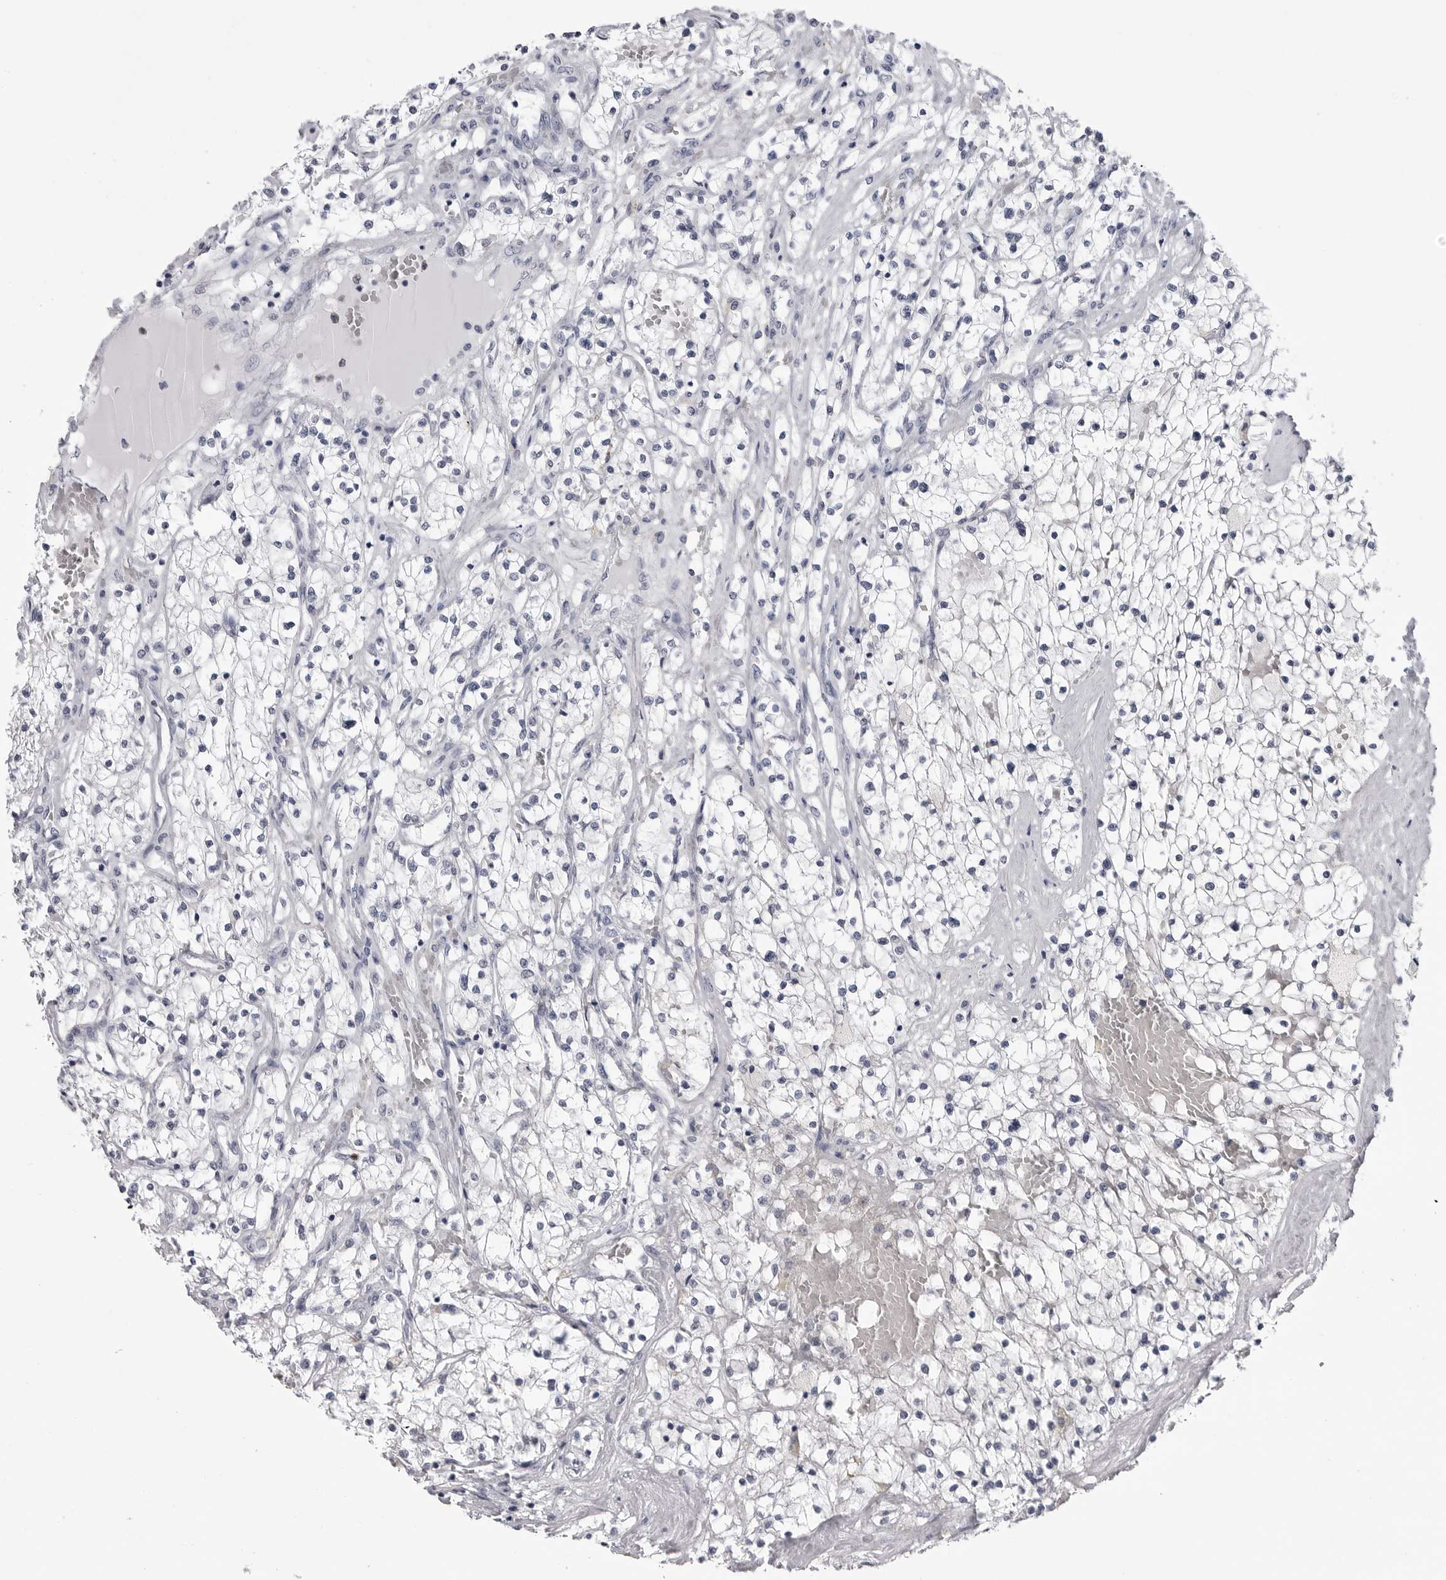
{"staining": {"intensity": "negative", "quantity": "none", "location": "none"}, "tissue": "renal cancer", "cell_type": "Tumor cells", "image_type": "cancer", "snomed": [{"axis": "morphology", "description": "Normal tissue, NOS"}, {"axis": "morphology", "description": "Adenocarcinoma, NOS"}, {"axis": "topography", "description": "Kidney"}], "caption": "Immunohistochemical staining of human adenocarcinoma (renal) reveals no significant positivity in tumor cells.", "gene": "STAP2", "patient": {"sex": "male", "age": 68}}